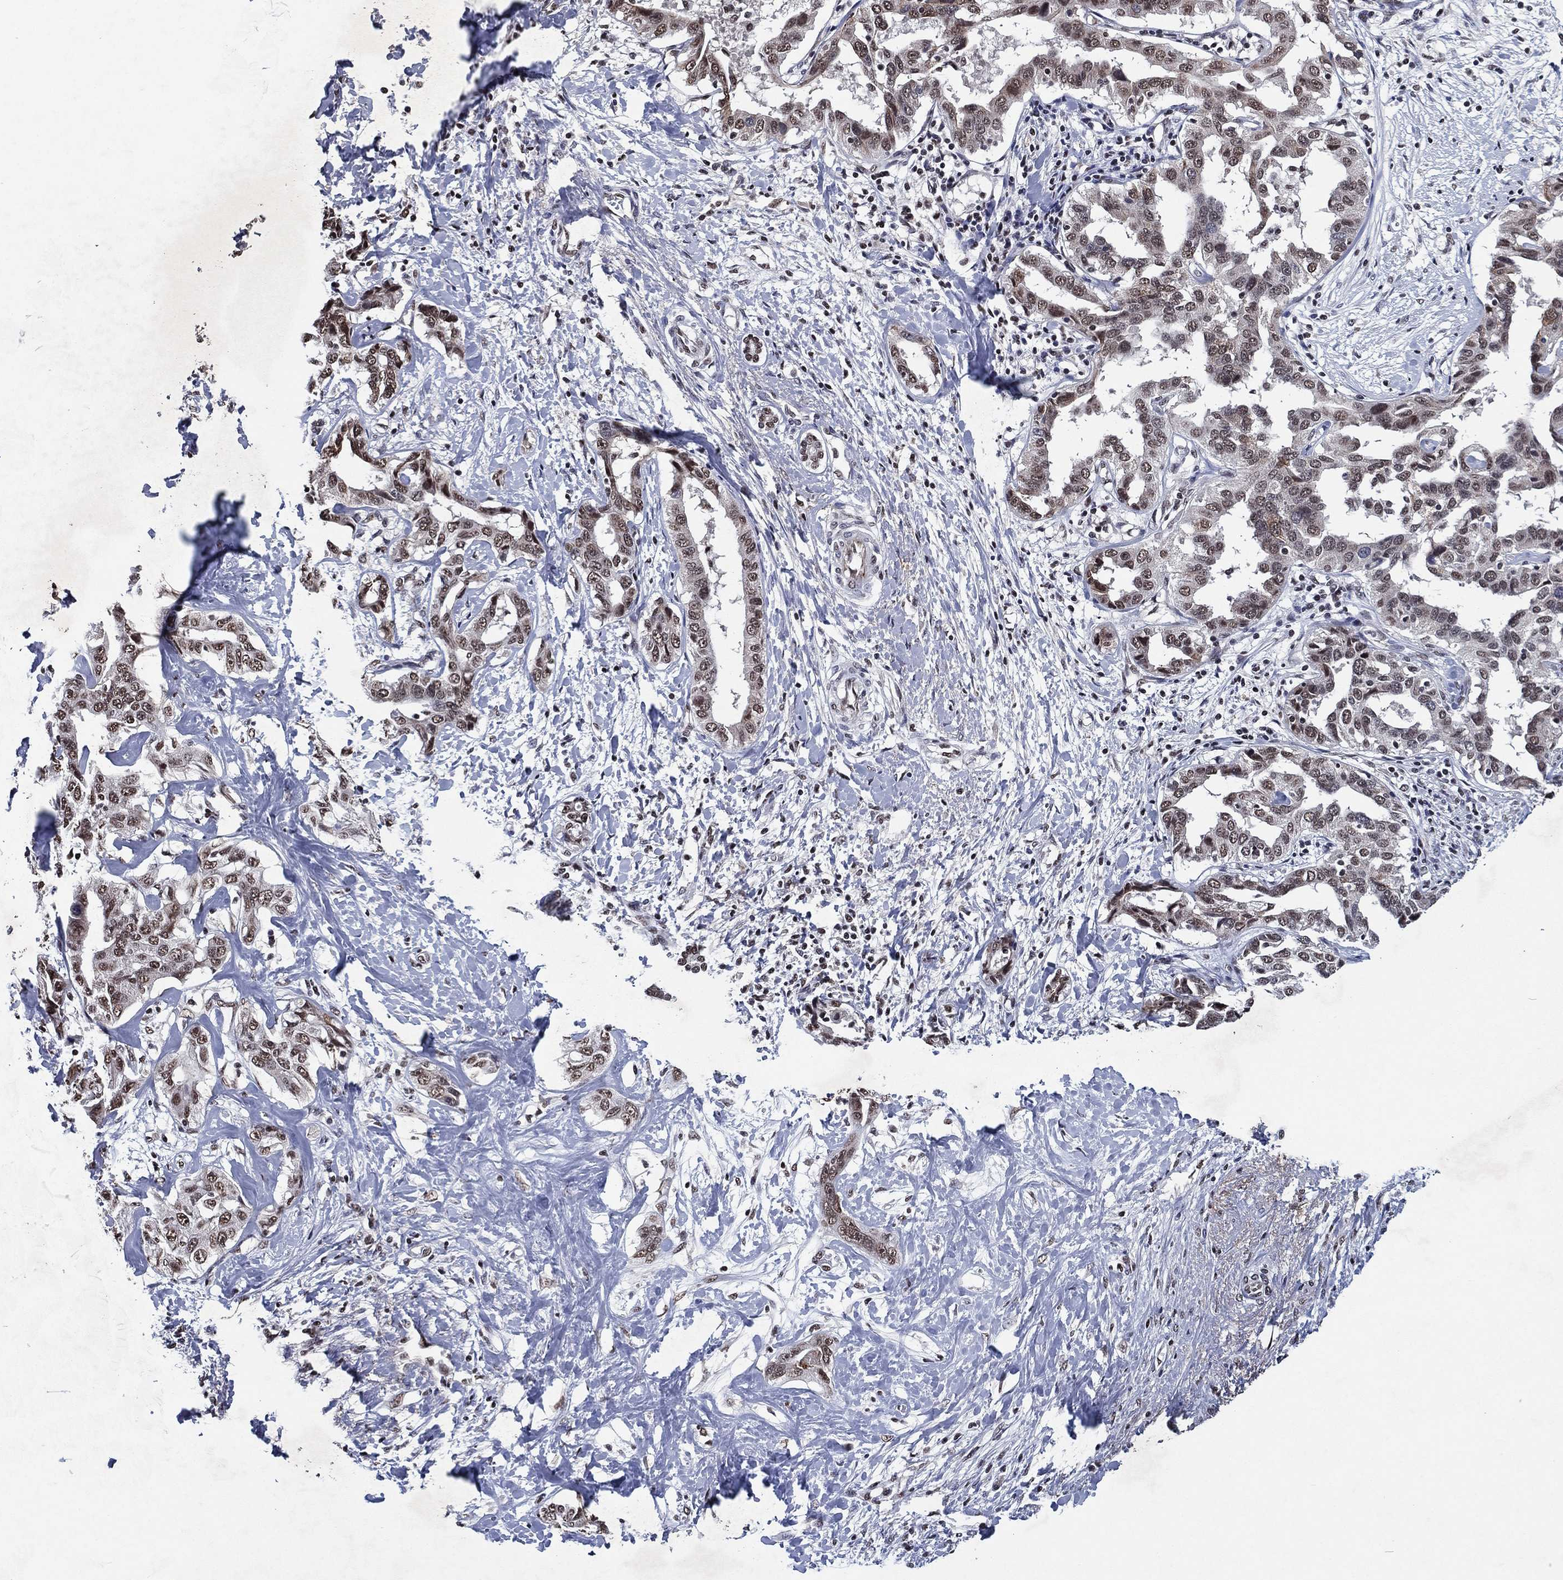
{"staining": {"intensity": "moderate", "quantity": "<25%", "location": "nuclear"}, "tissue": "liver cancer", "cell_type": "Tumor cells", "image_type": "cancer", "snomed": [{"axis": "morphology", "description": "Cholangiocarcinoma"}, {"axis": "topography", "description": "Liver"}], "caption": "Immunohistochemical staining of human liver cholangiocarcinoma displays moderate nuclear protein staining in about <25% of tumor cells.", "gene": "ZBTB42", "patient": {"sex": "male", "age": 59}}